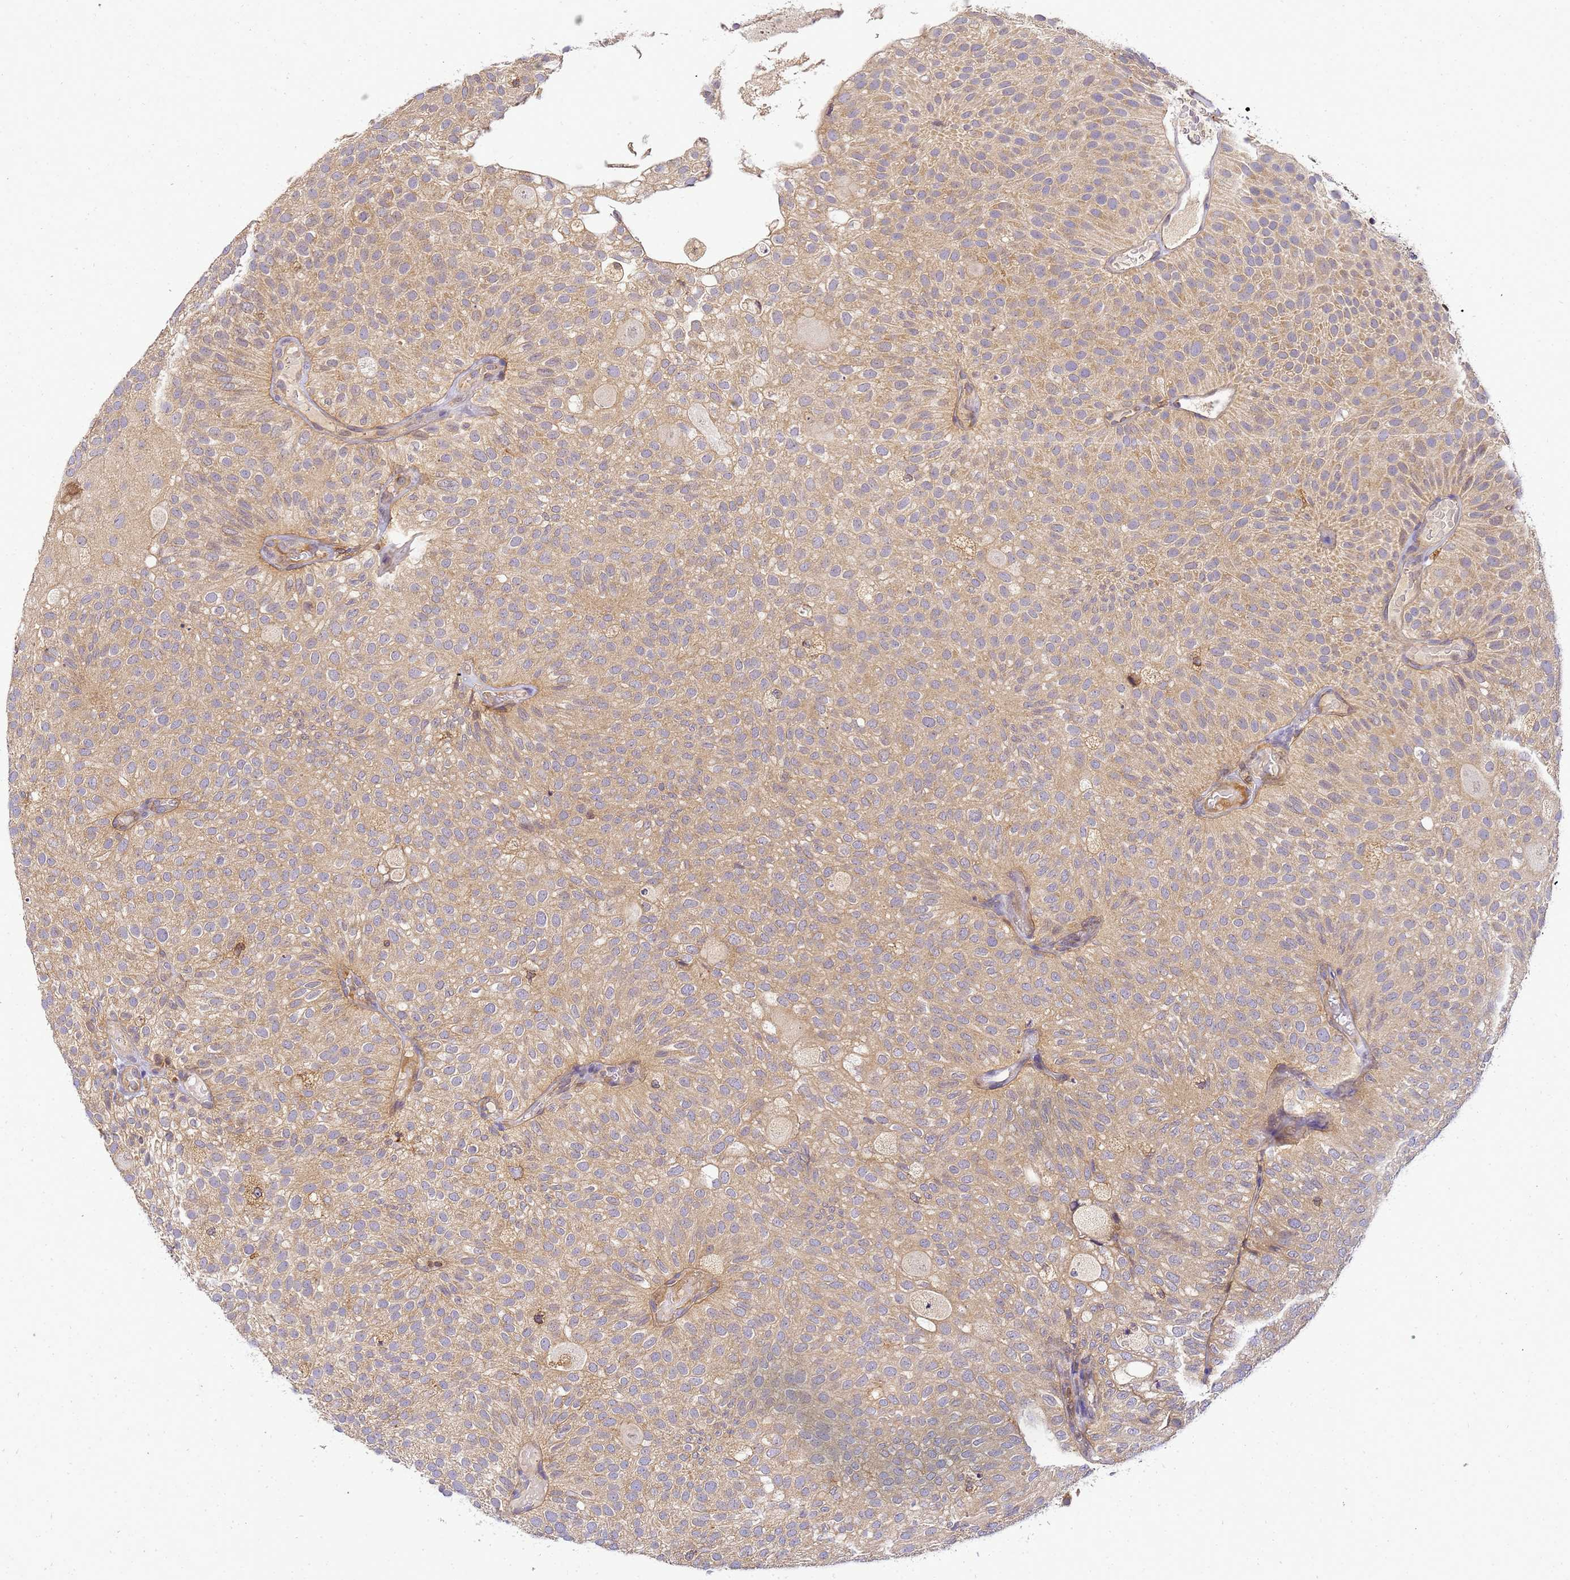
{"staining": {"intensity": "moderate", "quantity": ">75%", "location": "cytoplasmic/membranous"}, "tissue": "urothelial cancer", "cell_type": "Tumor cells", "image_type": "cancer", "snomed": [{"axis": "morphology", "description": "Urothelial carcinoma, Low grade"}, {"axis": "topography", "description": "Urinary bladder"}], "caption": "Immunohistochemical staining of low-grade urothelial carcinoma demonstrates moderate cytoplasmic/membranous protein staining in about >75% of tumor cells.", "gene": "ADPGK", "patient": {"sex": "male", "age": 78}}